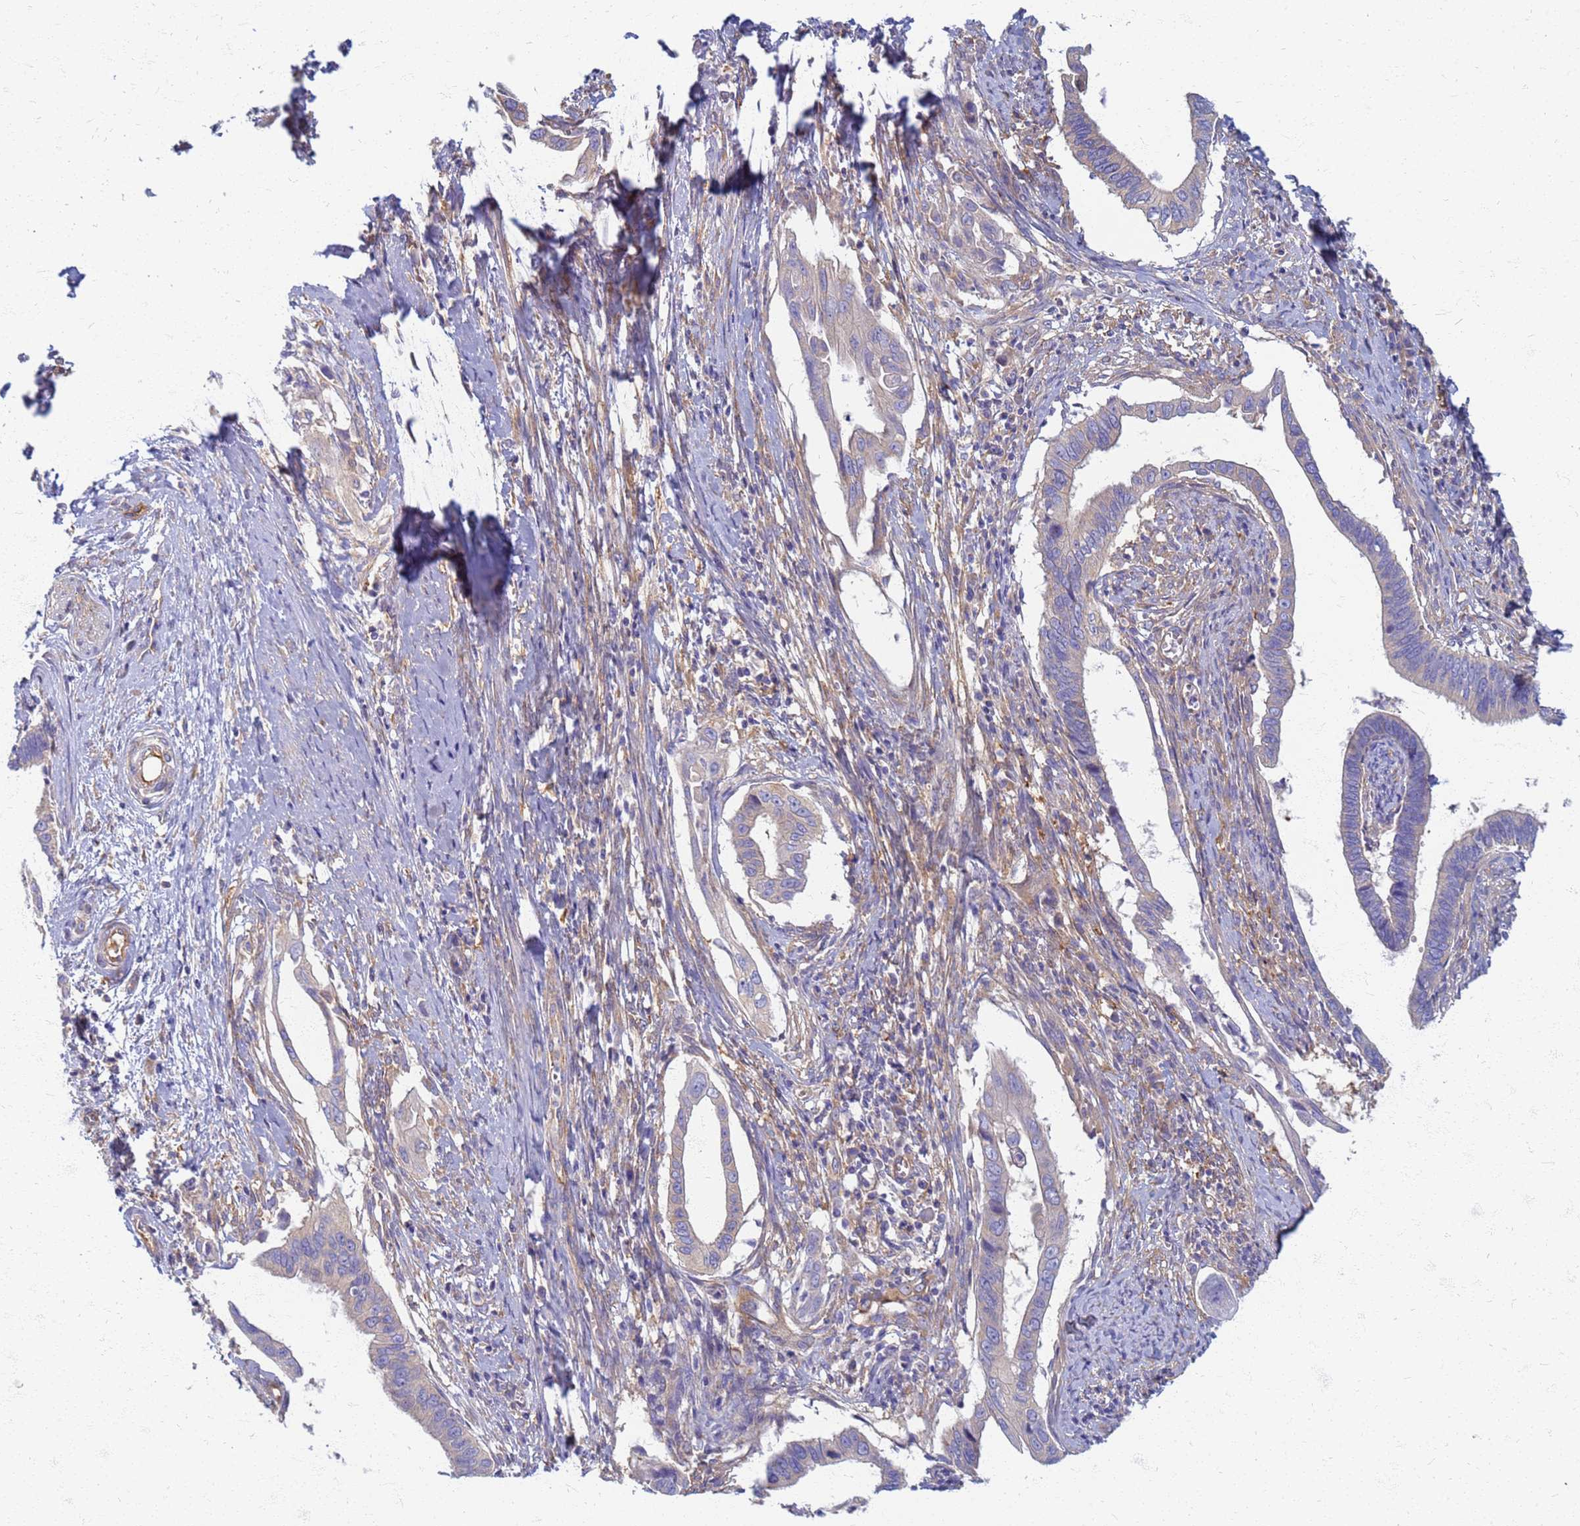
{"staining": {"intensity": "negative", "quantity": "none", "location": "none"}, "tissue": "cervical cancer", "cell_type": "Tumor cells", "image_type": "cancer", "snomed": [{"axis": "morphology", "description": "Adenocarcinoma, NOS"}, {"axis": "topography", "description": "Cervix"}], "caption": "This is an IHC photomicrograph of cervical cancer (adenocarcinoma). There is no staining in tumor cells.", "gene": "EEA1", "patient": {"sex": "female", "age": 42}}